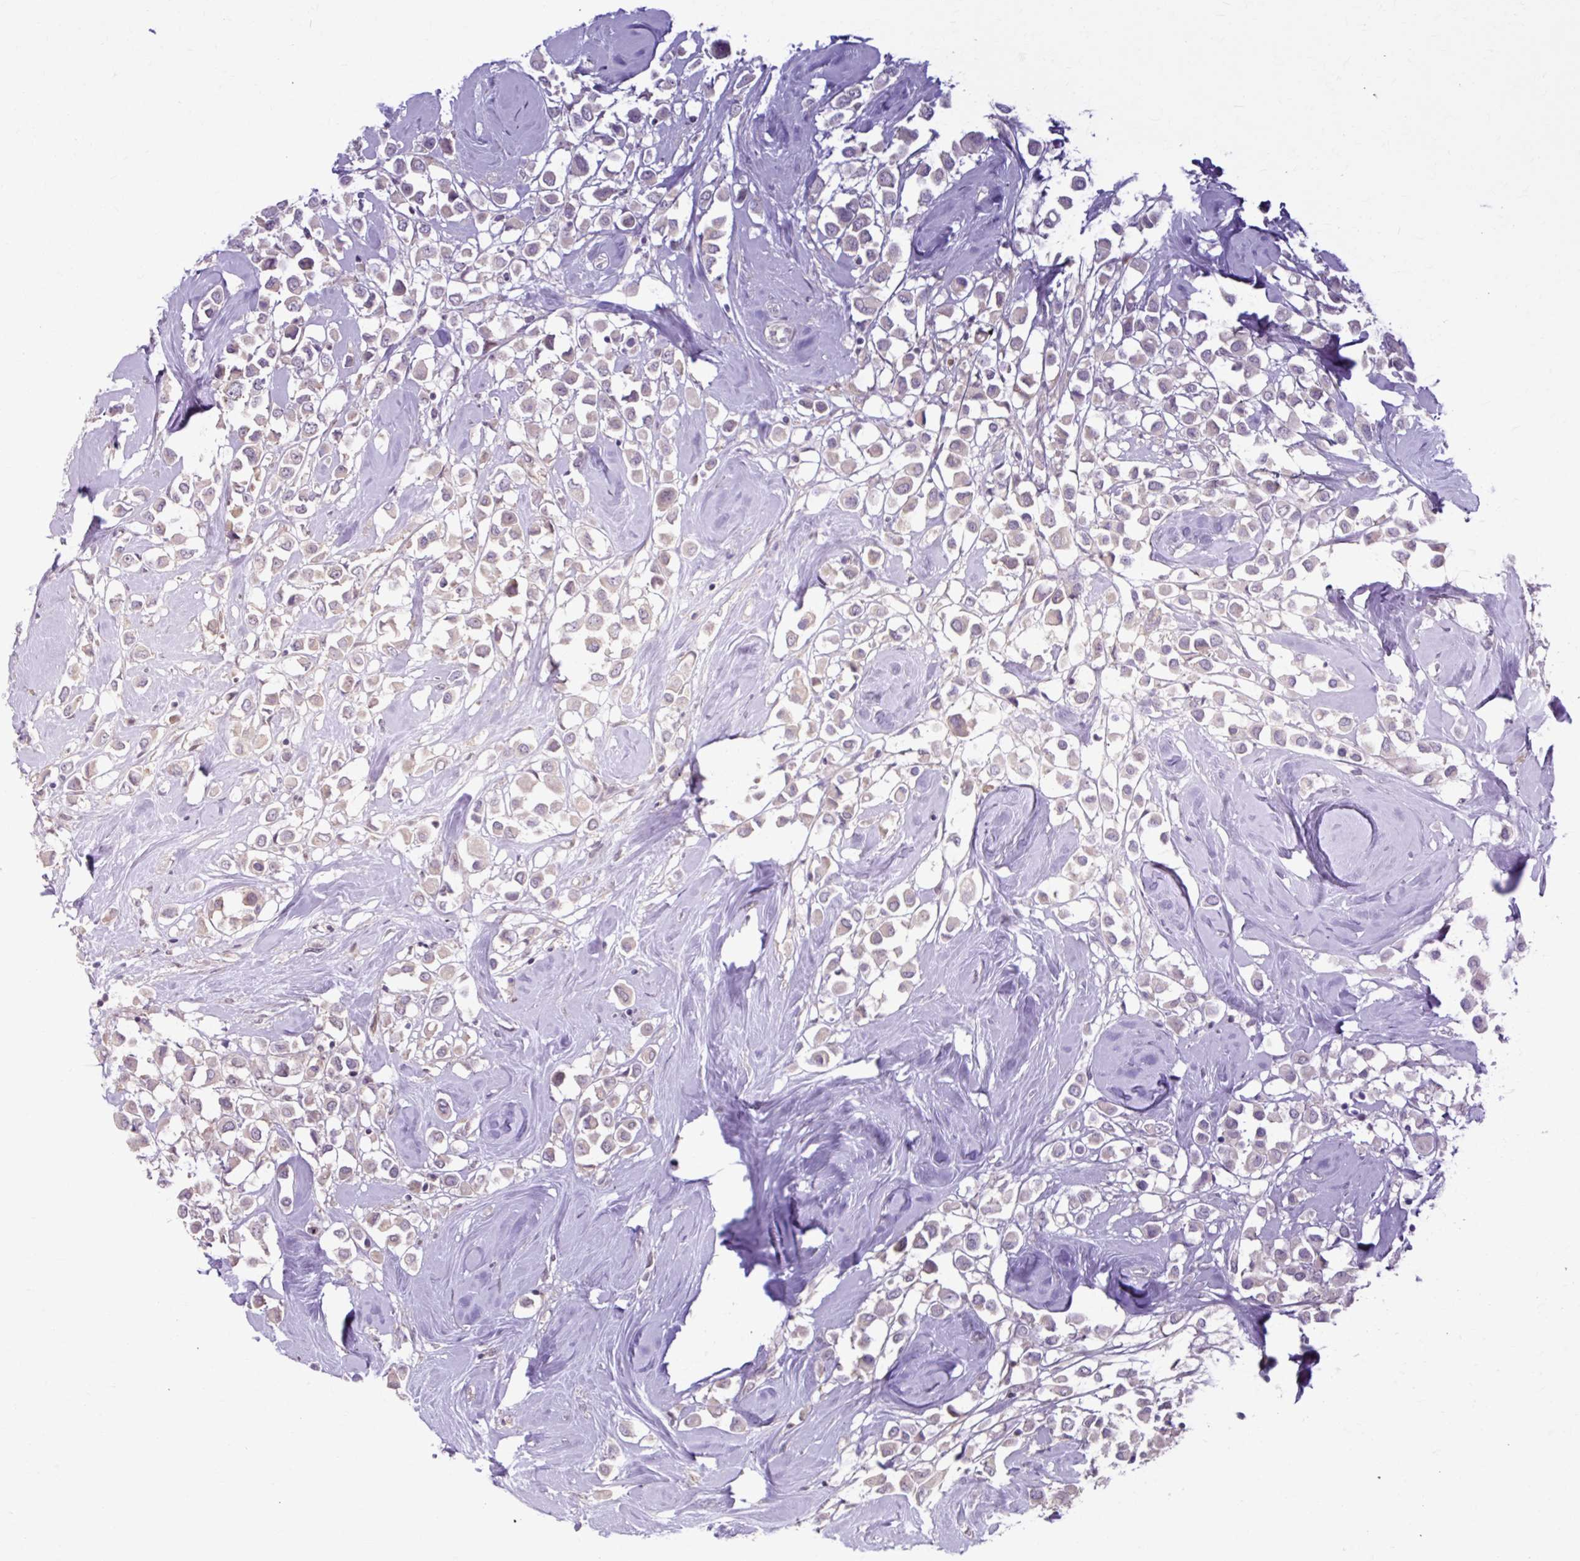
{"staining": {"intensity": "weak", "quantity": "<25%", "location": "cytoplasmic/membranous"}, "tissue": "breast cancer", "cell_type": "Tumor cells", "image_type": "cancer", "snomed": [{"axis": "morphology", "description": "Duct carcinoma"}, {"axis": "topography", "description": "Breast"}], "caption": "DAB immunohistochemical staining of breast cancer (infiltrating ductal carcinoma) reveals no significant staining in tumor cells.", "gene": "GEMIN2", "patient": {"sex": "female", "age": 61}}